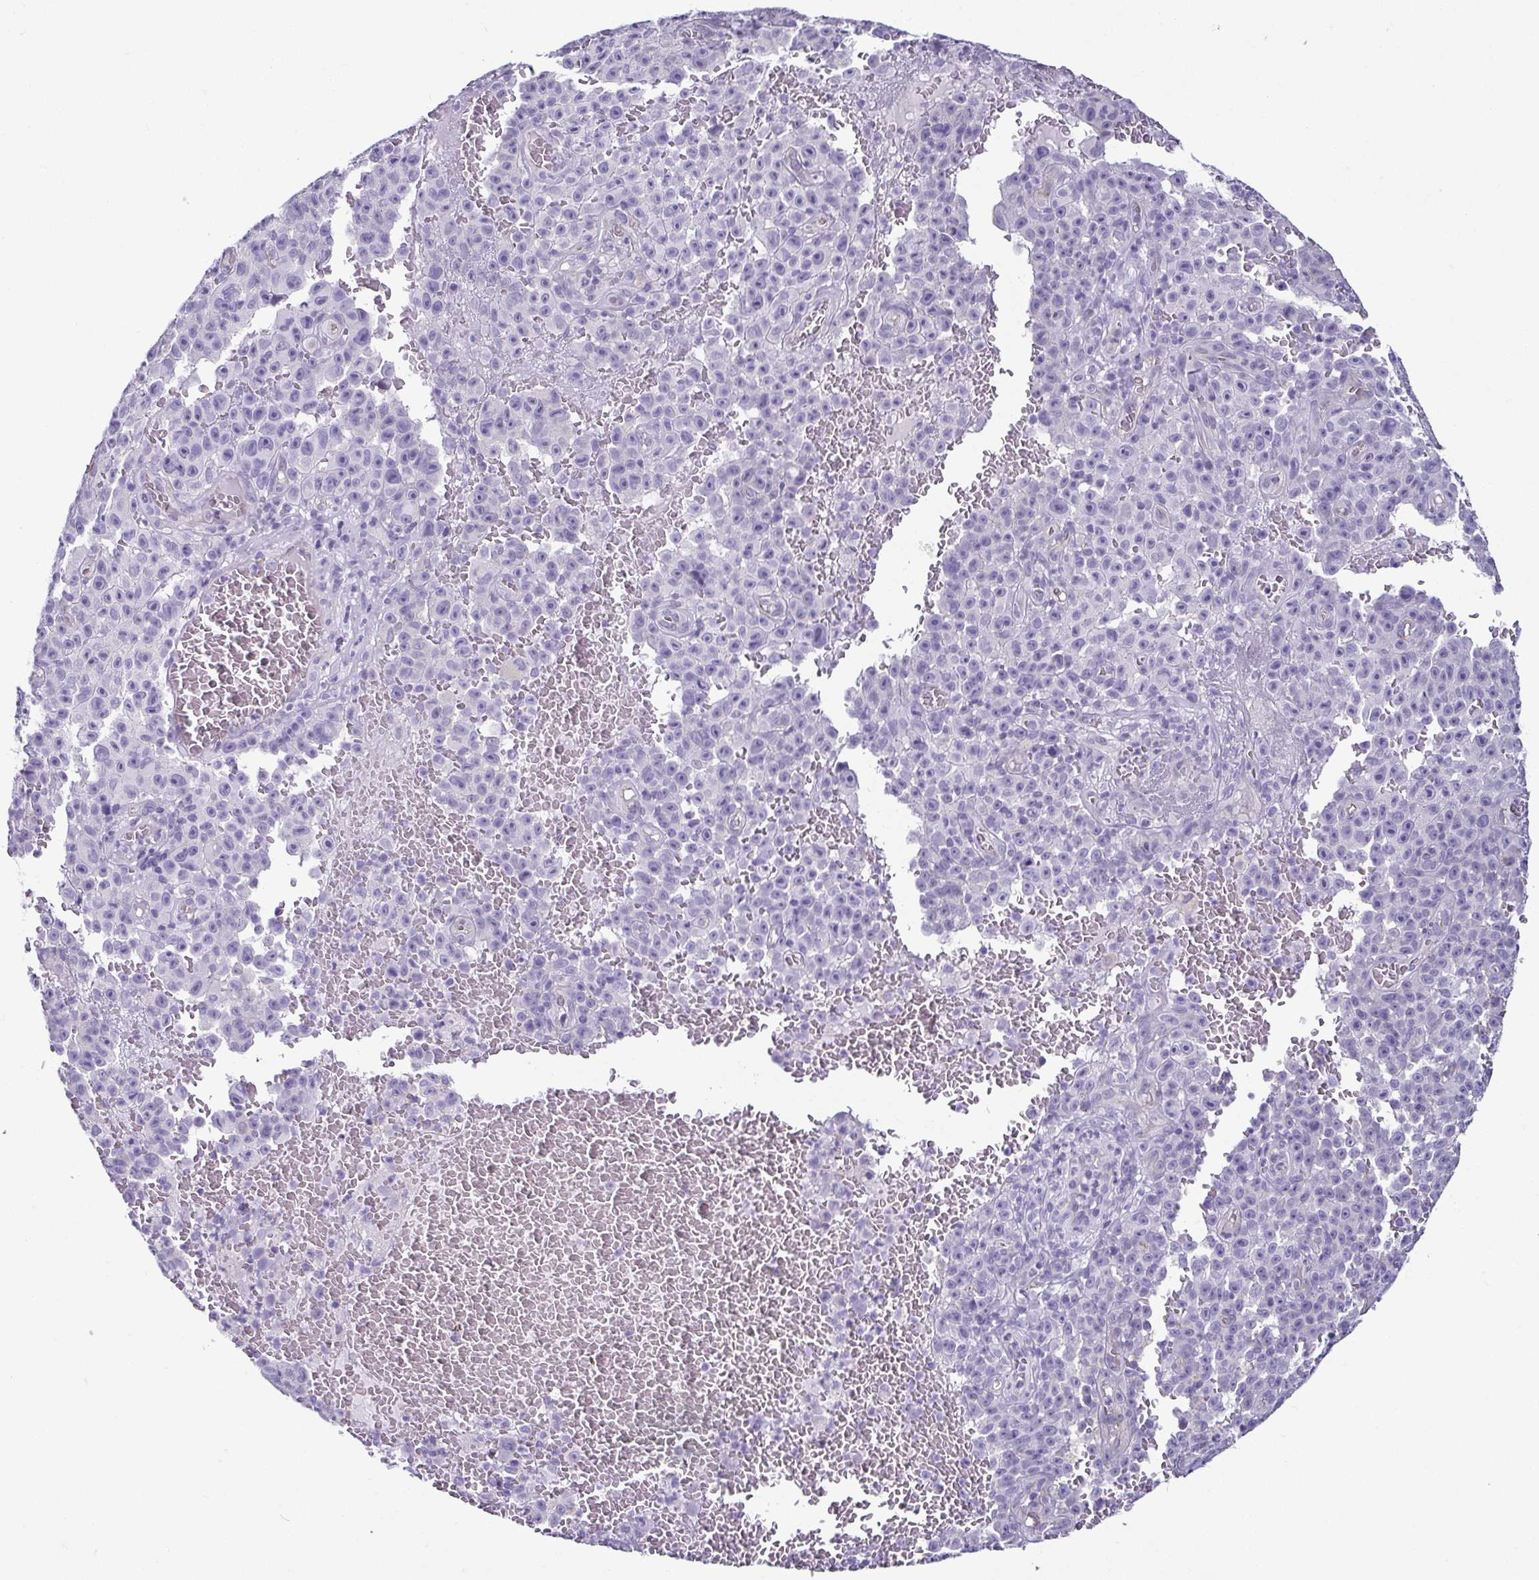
{"staining": {"intensity": "negative", "quantity": "none", "location": "none"}, "tissue": "melanoma", "cell_type": "Tumor cells", "image_type": "cancer", "snomed": [{"axis": "morphology", "description": "Malignant melanoma, NOS"}, {"axis": "topography", "description": "Skin"}], "caption": "The histopathology image exhibits no significant expression in tumor cells of melanoma.", "gene": "CASP14", "patient": {"sex": "female", "age": 82}}